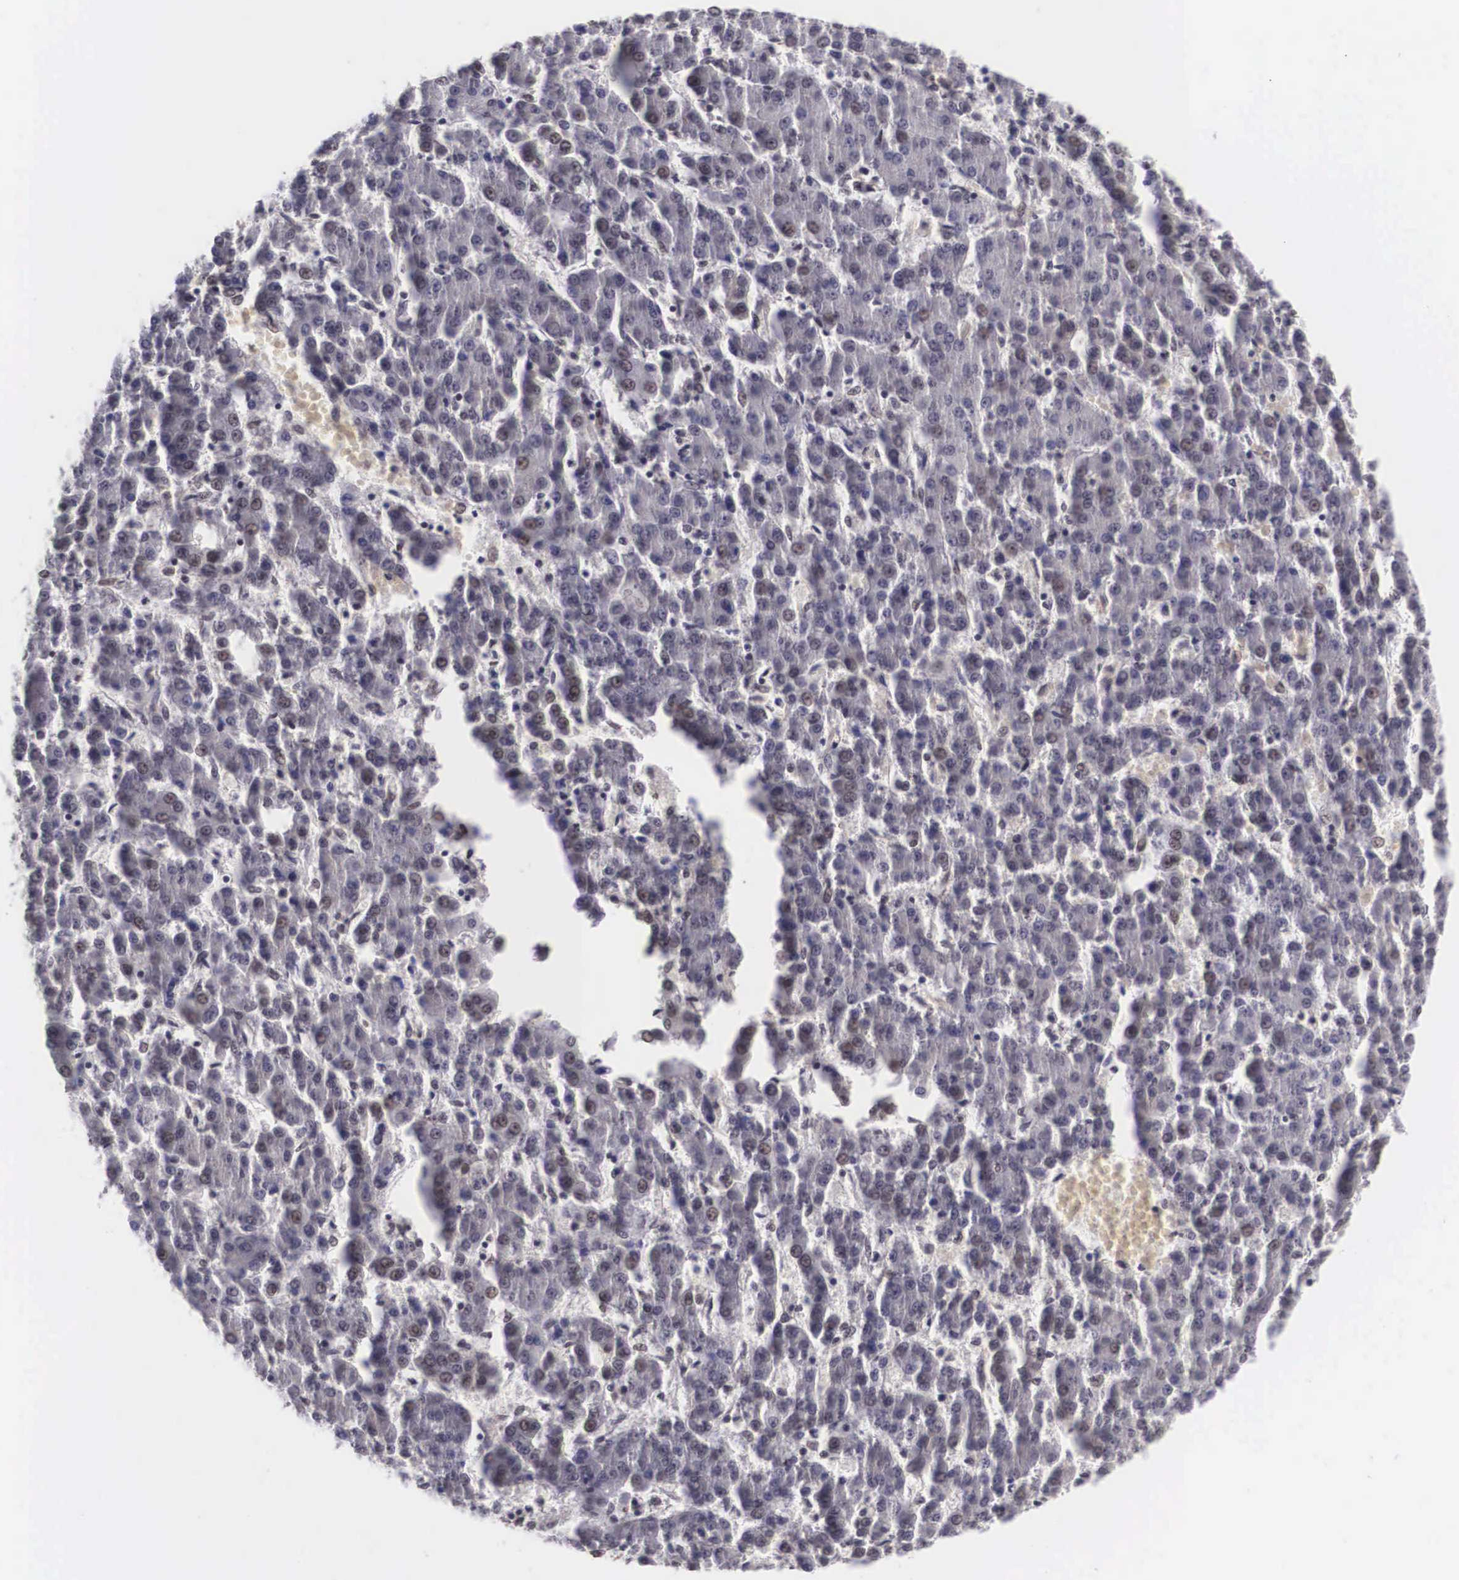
{"staining": {"intensity": "weak", "quantity": "<25%", "location": "nuclear"}, "tissue": "liver cancer", "cell_type": "Tumor cells", "image_type": "cancer", "snomed": [{"axis": "morphology", "description": "Carcinoma, Hepatocellular, NOS"}, {"axis": "topography", "description": "Liver"}], "caption": "A photomicrograph of human liver cancer (hepatocellular carcinoma) is negative for staining in tumor cells.", "gene": "OTX2", "patient": {"sex": "male", "age": 69}}